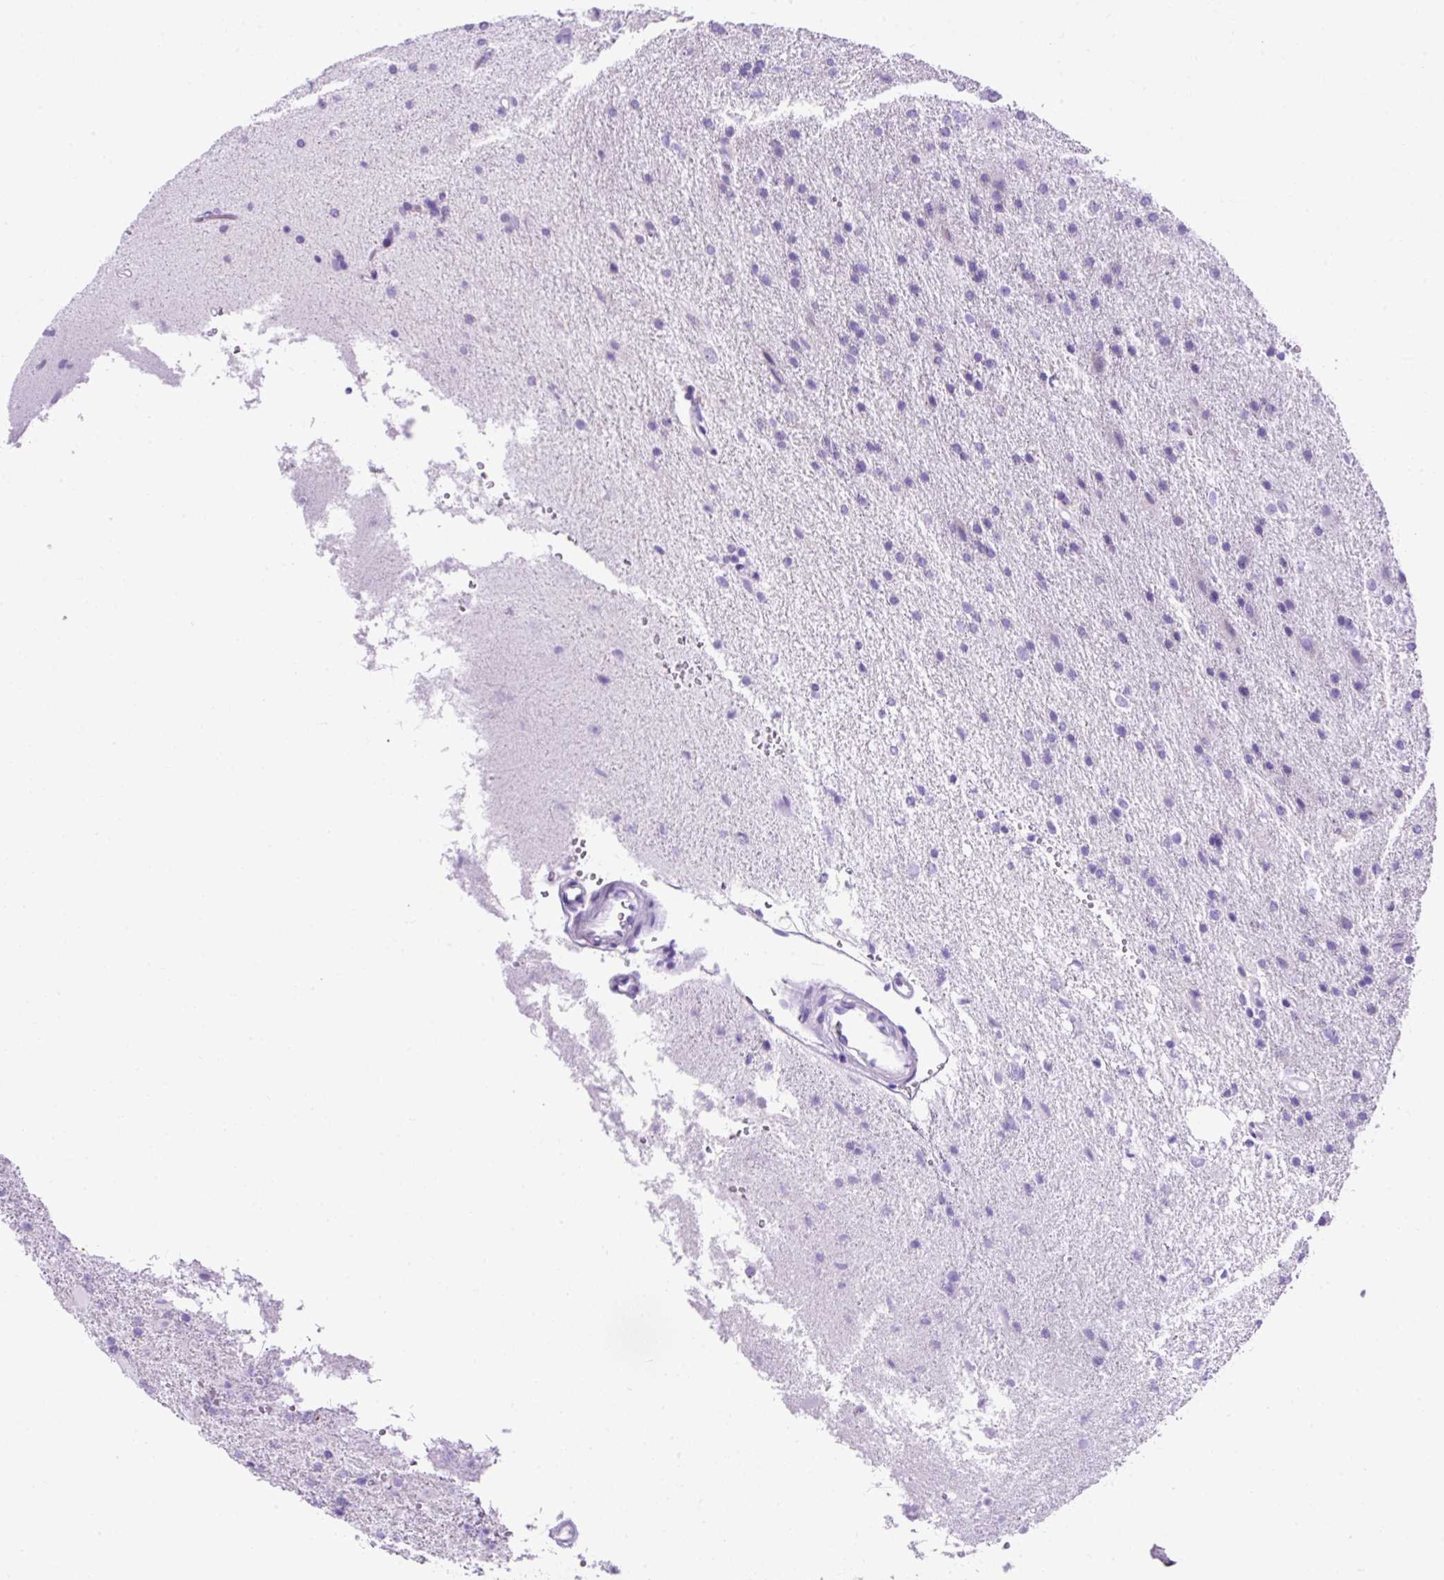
{"staining": {"intensity": "negative", "quantity": "none", "location": "none"}, "tissue": "glioma", "cell_type": "Tumor cells", "image_type": "cancer", "snomed": [{"axis": "morphology", "description": "Glioma, malignant, High grade"}, {"axis": "topography", "description": "Brain"}], "caption": "Tumor cells are negative for protein expression in human high-grade glioma (malignant).", "gene": "KRT12", "patient": {"sex": "male", "age": 56}}